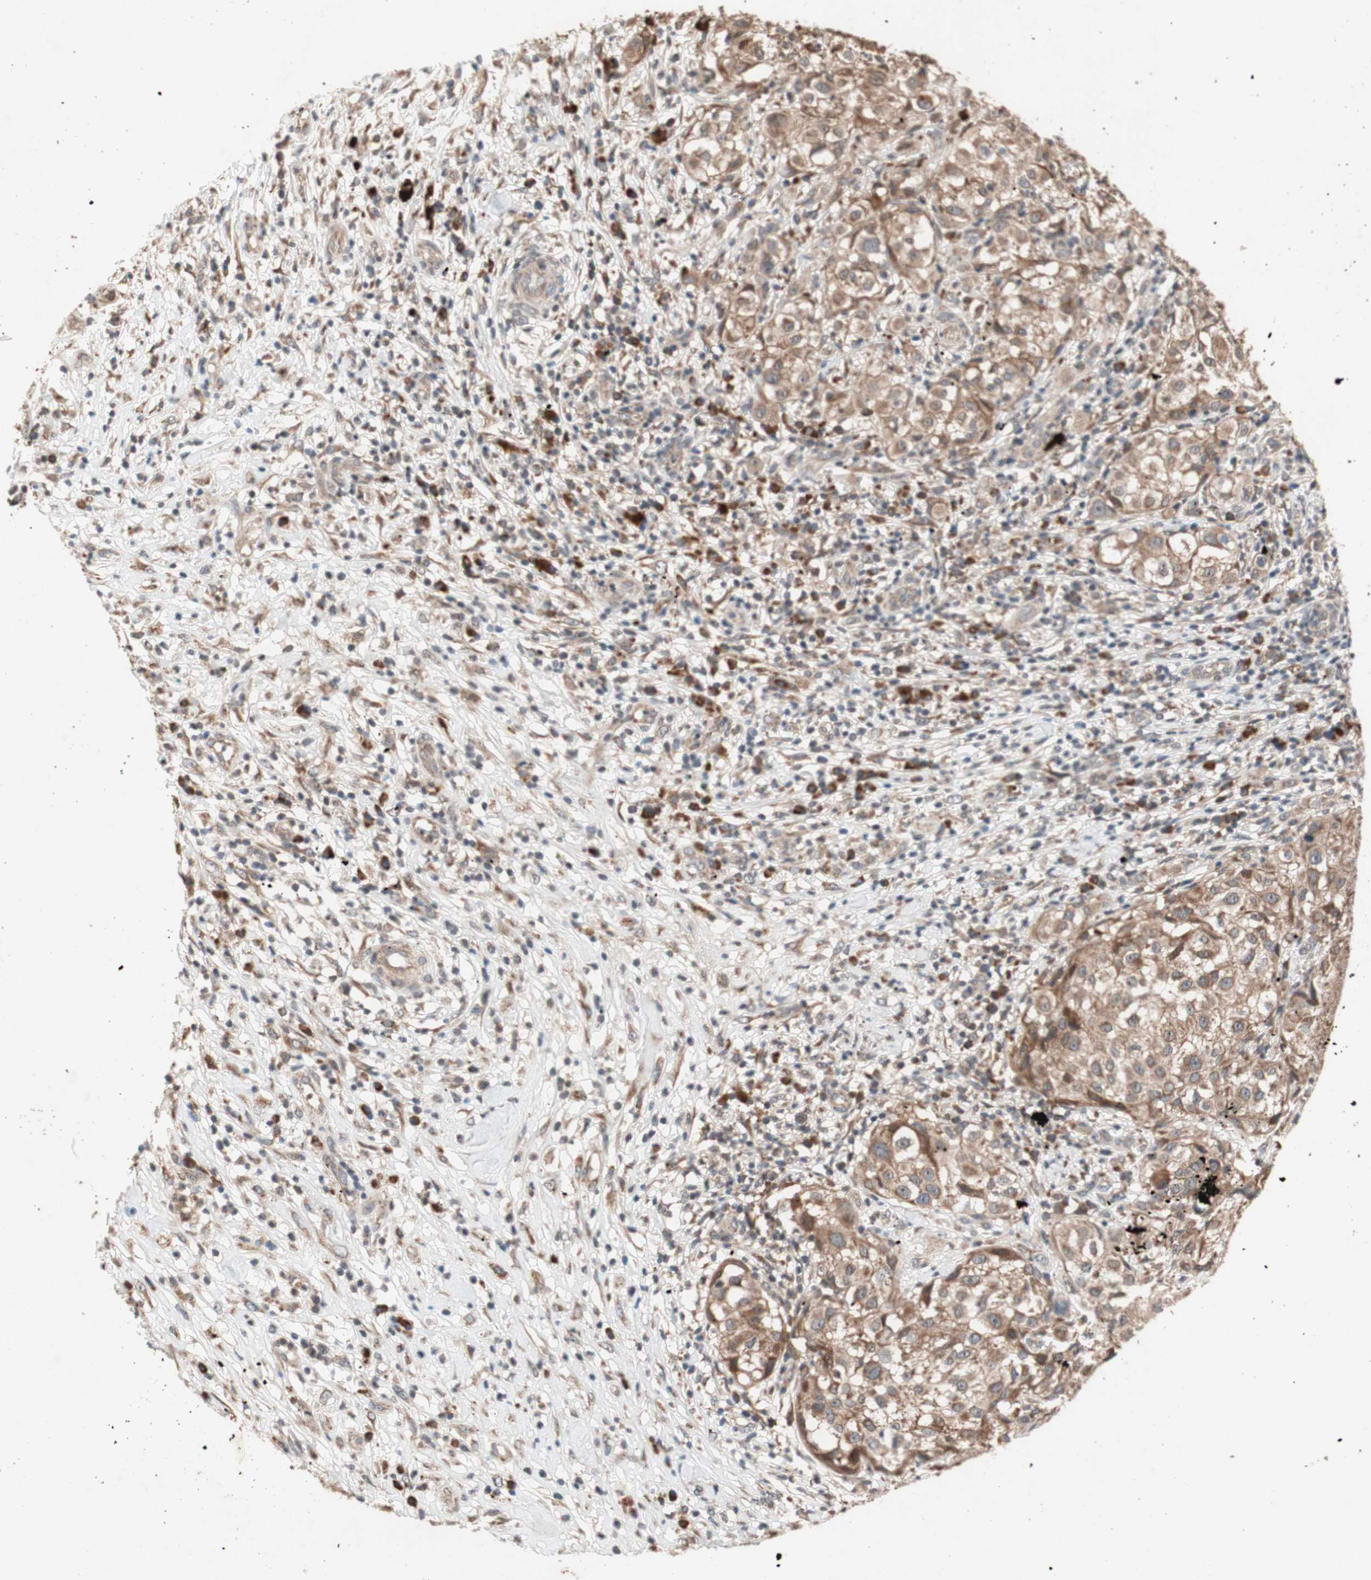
{"staining": {"intensity": "moderate", "quantity": ">75%", "location": "cytoplasmic/membranous"}, "tissue": "melanoma", "cell_type": "Tumor cells", "image_type": "cancer", "snomed": [{"axis": "morphology", "description": "Necrosis, NOS"}, {"axis": "morphology", "description": "Malignant melanoma, NOS"}, {"axis": "topography", "description": "Skin"}], "caption": "DAB (3,3'-diaminobenzidine) immunohistochemical staining of malignant melanoma shows moderate cytoplasmic/membranous protein expression in approximately >75% of tumor cells. (DAB (3,3'-diaminobenzidine) IHC, brown staining for protein, blue staining for nuclei).", "gene": "DDOST", "patient": {"sex": "female", "age": 87}}